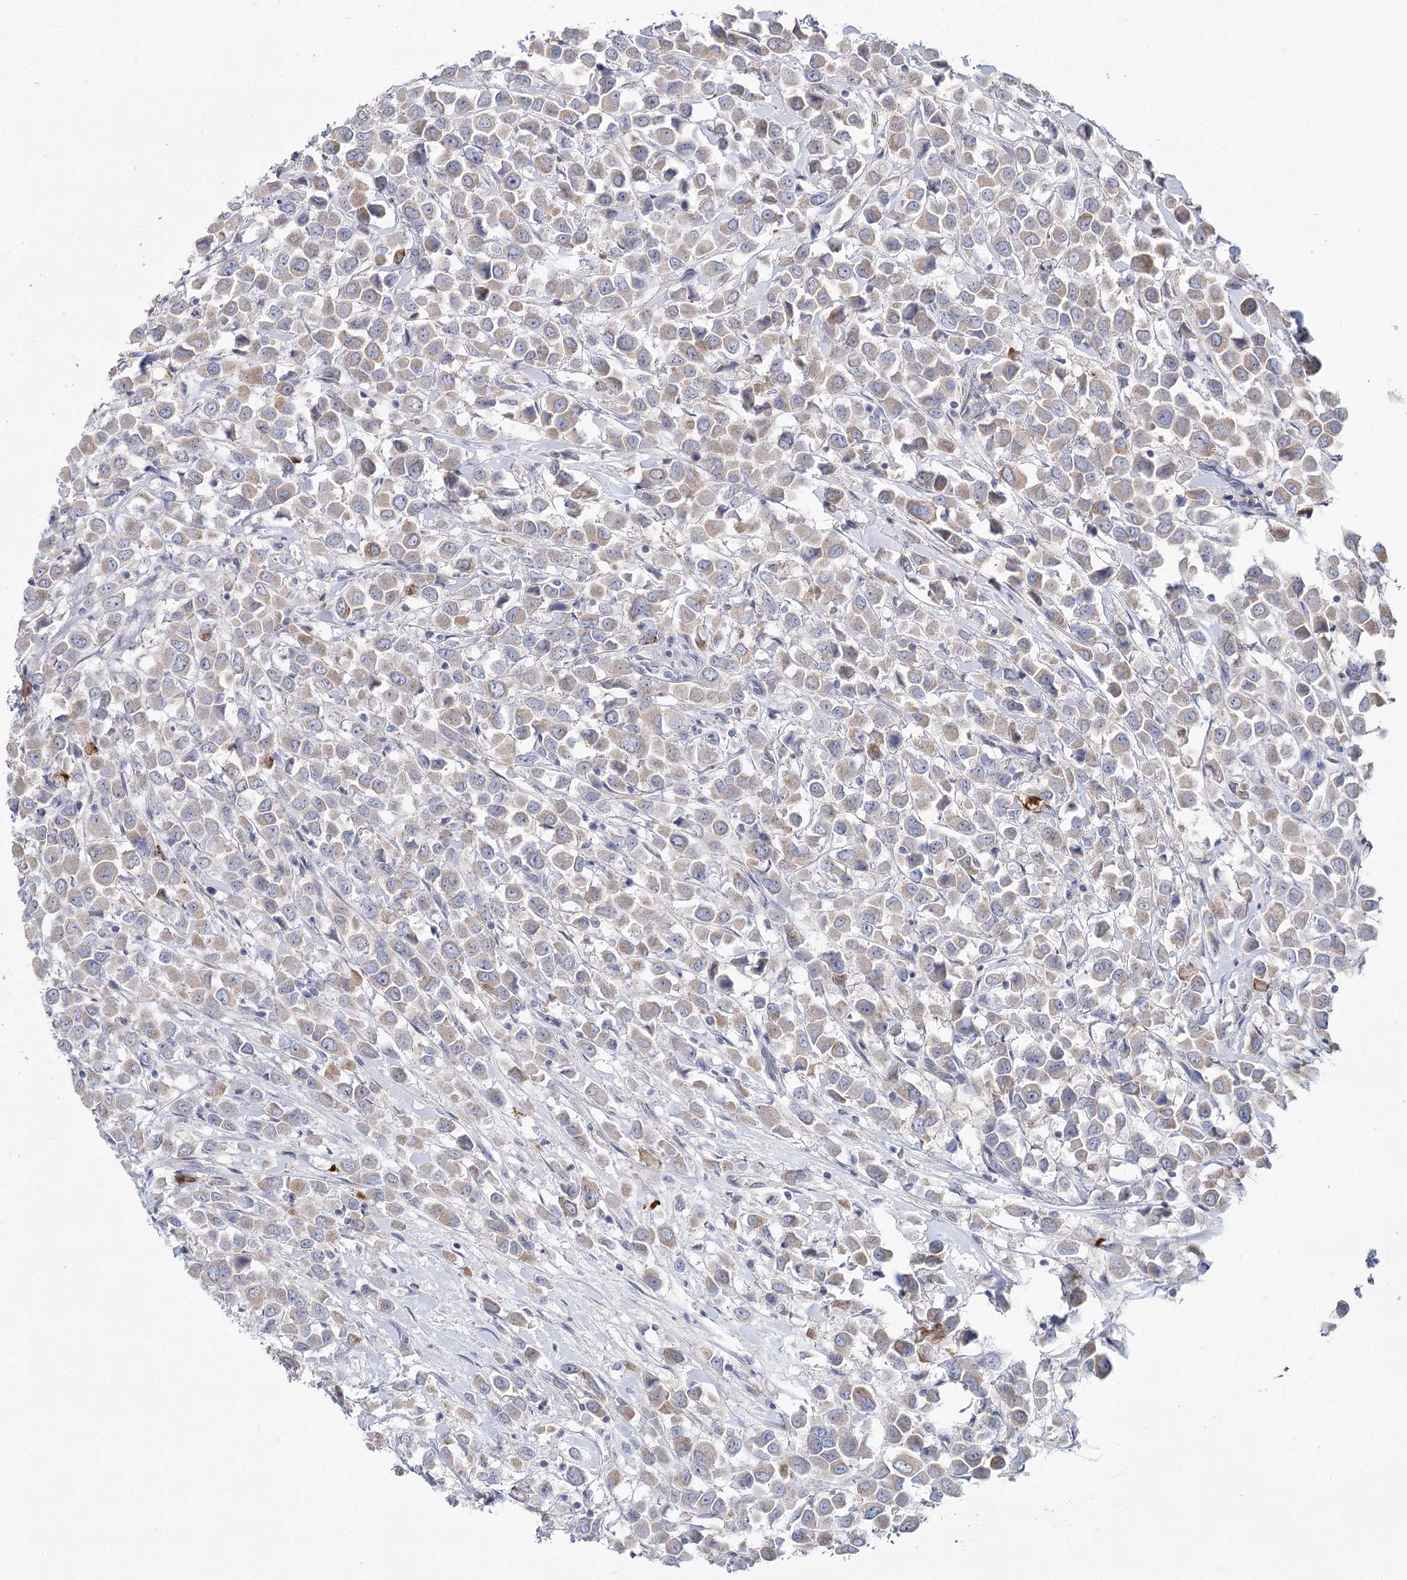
{"staining": {"intensity": "weak", "quantity": "25%-75%", "location": "cytoplasmic/membranous"}, "tissue": "breast cancer", "cell_type": "Tumor cells", "image_type": "cancer", "snomed": [{"axis": "morphology", "description": "Duct carcinoma"}, {"axis": "topography", "description": "Breast"}], "caption": "The image shows a brown stain indicating the presence of a protein in the cytoplasmic/membranous of tumor cells in breast cancer (invasive ductal carcinoma).", "gene": "ARHGAP44", "patient": {"sex": "female", "age": 61}}